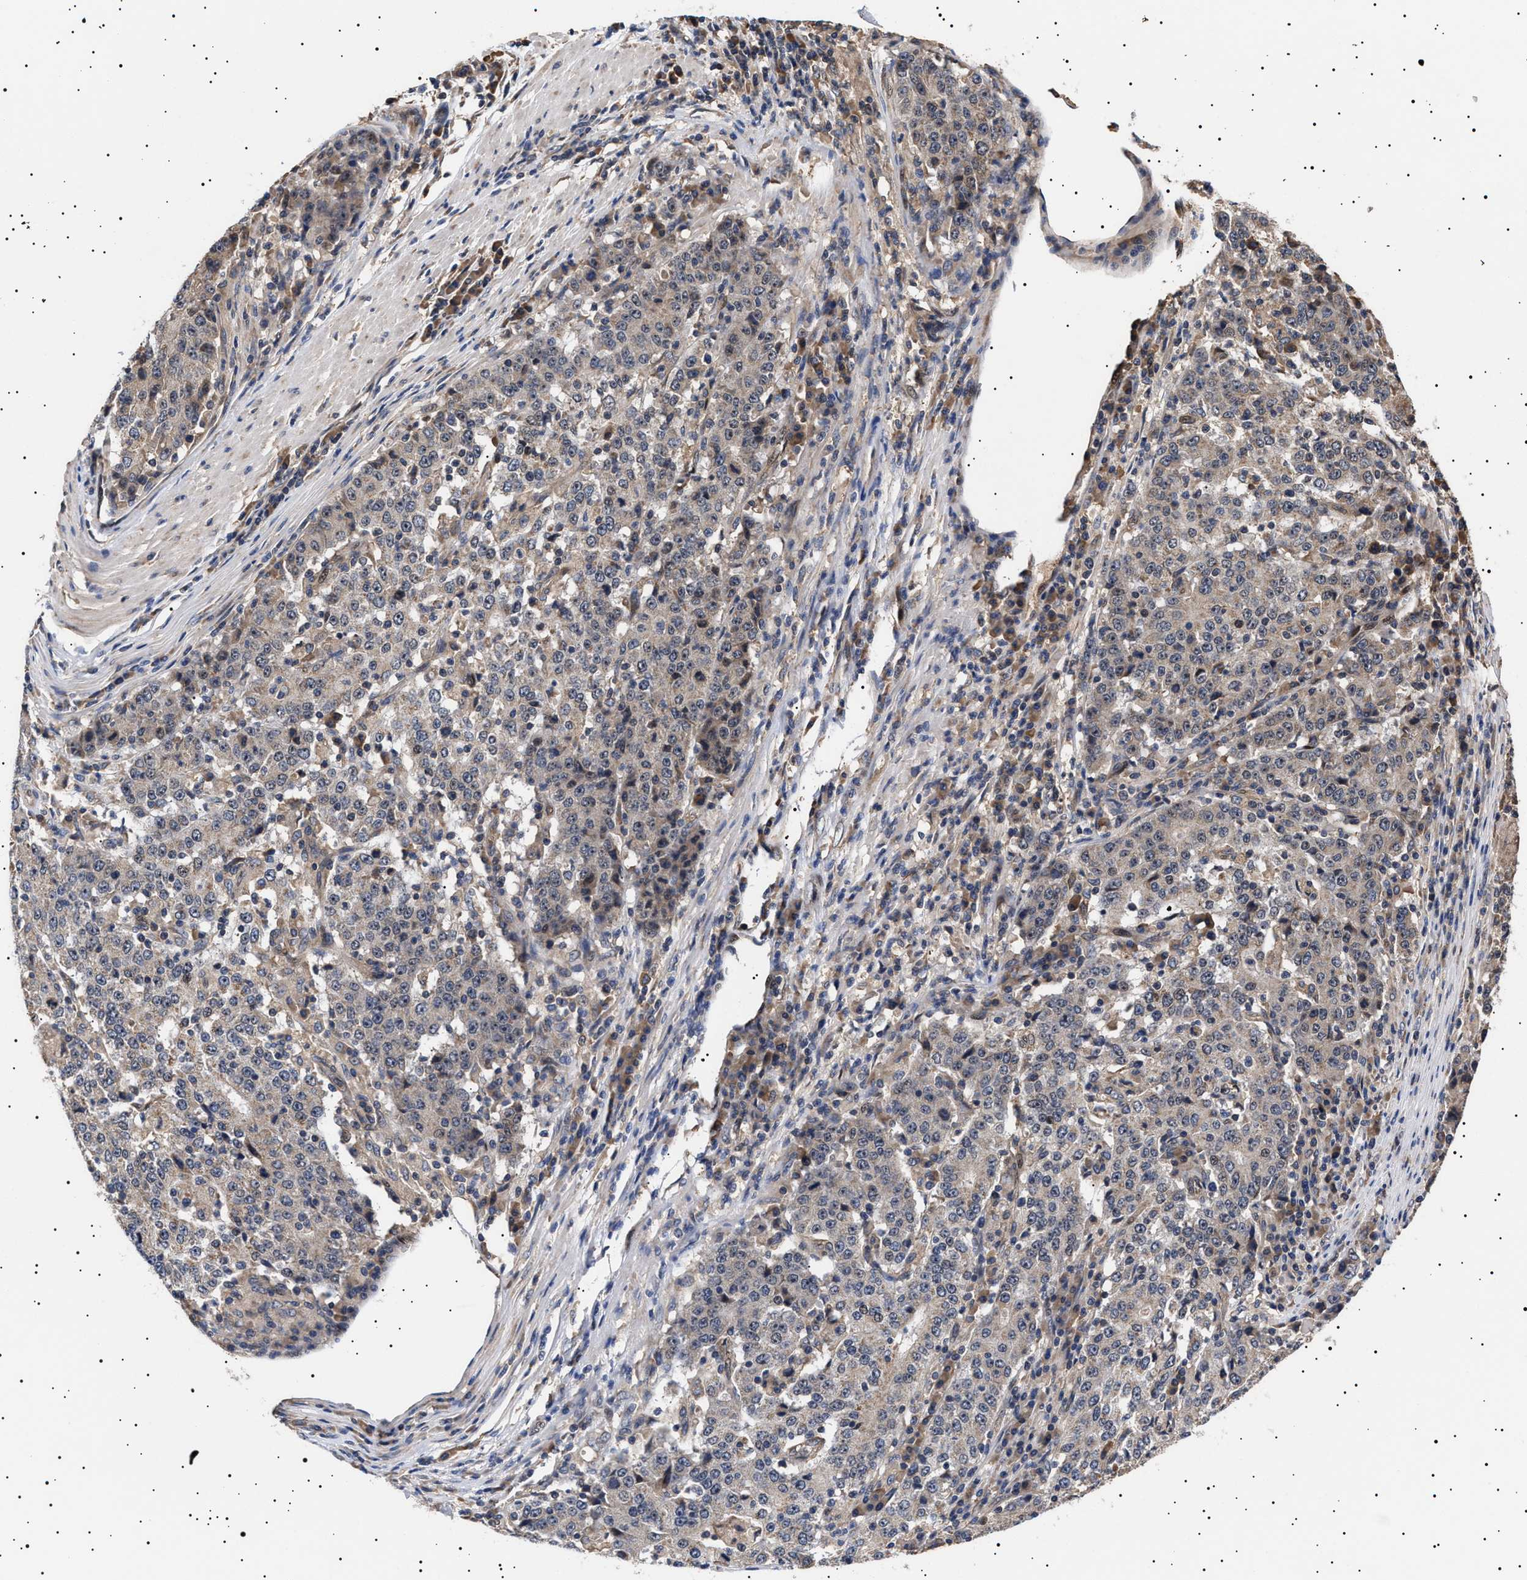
{"staining": {"intensity": "negative", "quantity": "none", "location": "none"}, "tissue": "stomach cancer", "cell_type": "Tumor cells", "image_type": "cancer", "snomed": [{"axis": "morphology", "description": "Adenocarcinoma, NOS"}, {"axis": "topography", "description": "Stomach"}], "caption": "The micrograph reveals no staining of tumor cells in adenocarcinoma (stomach).", "gene": "KRBA1", "patient": {"sex": "male", "age": 59}}